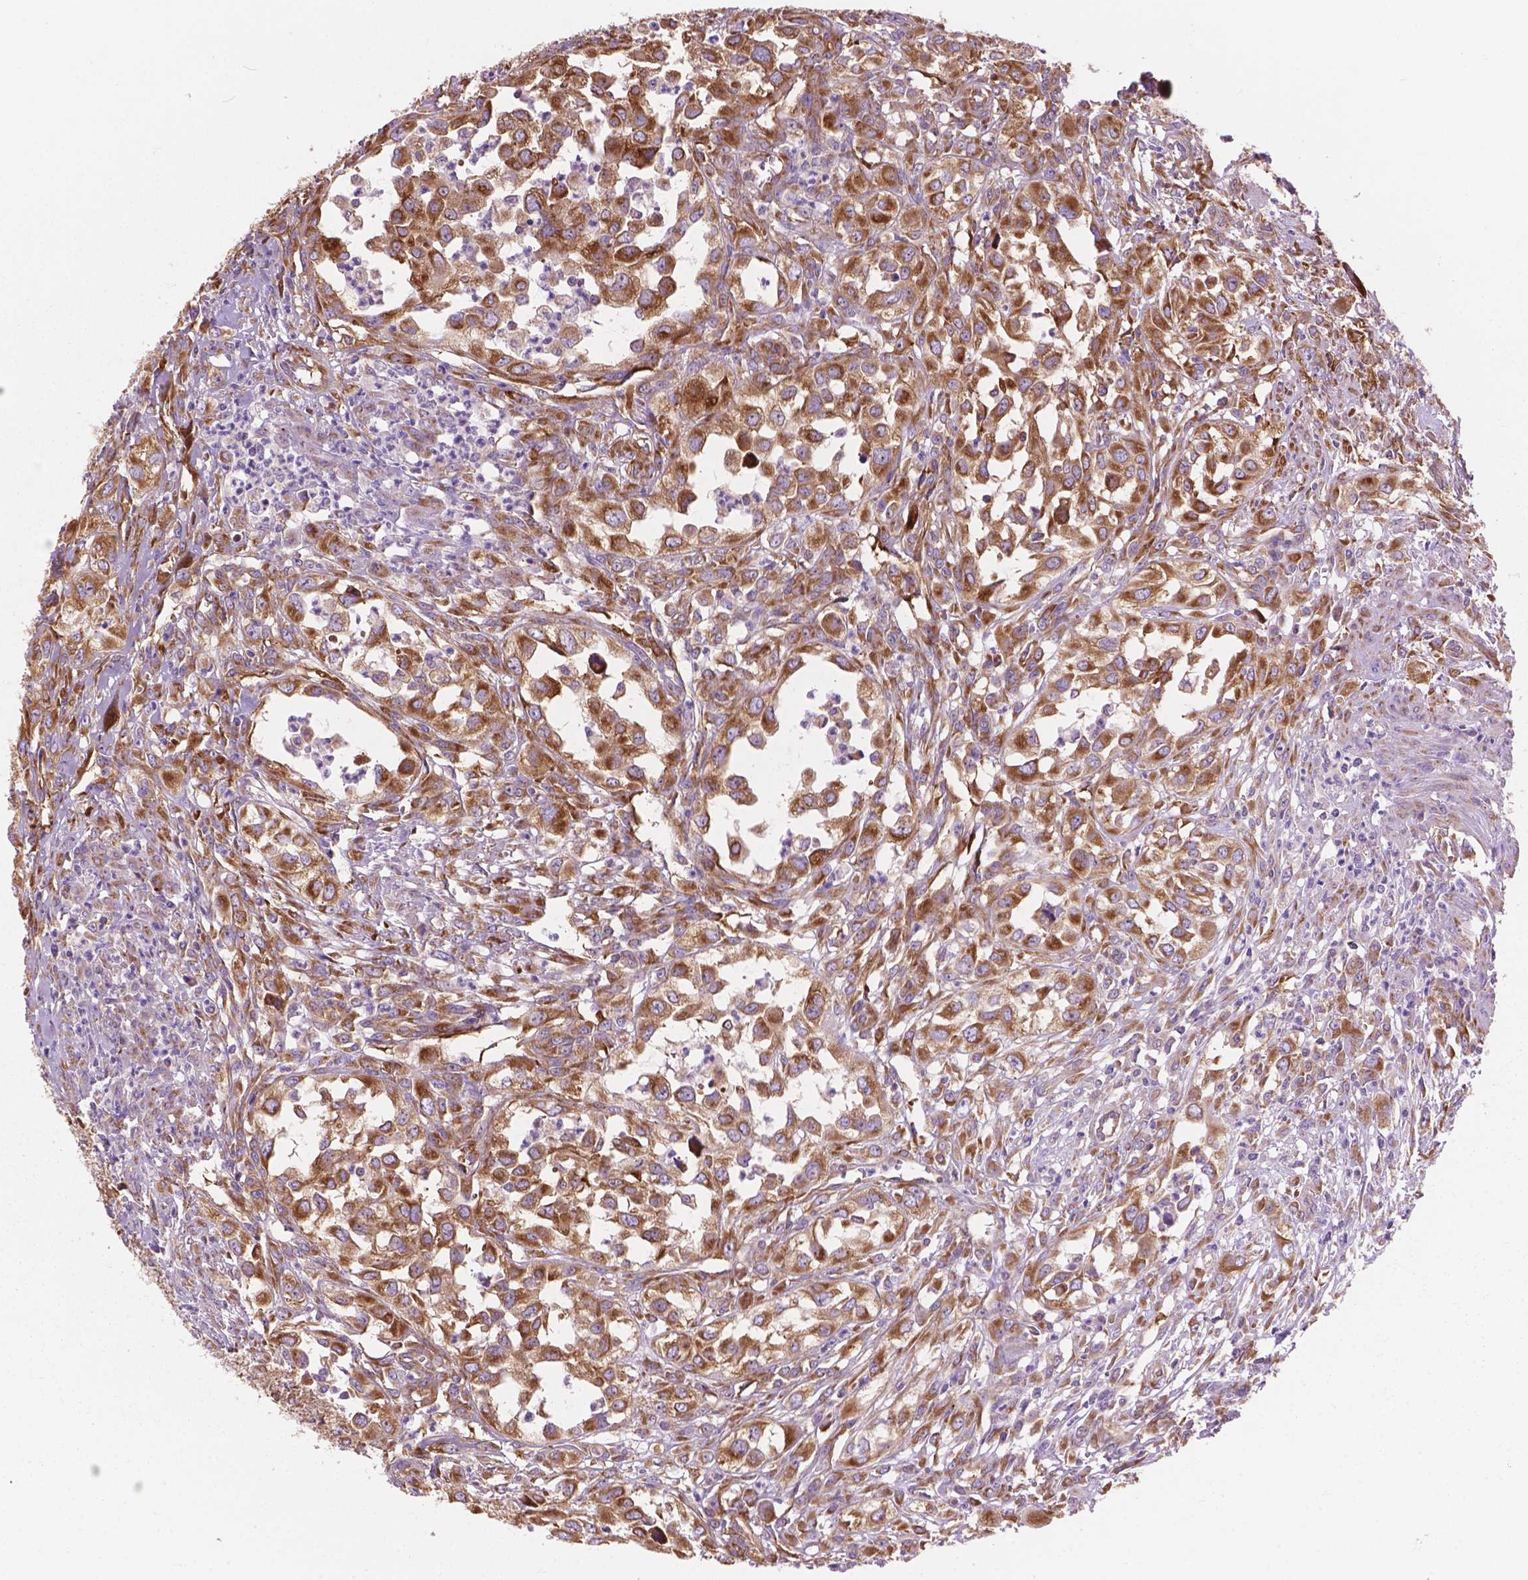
{"staining": {"intensity": "moderate", "quantity": ">75%", "location": "cytoplasmic/membranous"}, "tissue": "urothelial cancer", "cell_type": "Tumor cells", "image_type": "cancer", "snomed": [{"axis": "morphology", "description": "Urothelial carcinoma, High grade"}, {"axis": "topography", "description": "Urinary bladder"}], "caption": "Urothelial cancer was stained to show a protein in brown. There is medium levels of moderate cytoplasmic/membranous staining in approximately >75% of tumor cells. (IHC, brightfield microscopy, high magnification).", "gene": "RPL37A", "patient": {"sex": "male", "age": 67}}